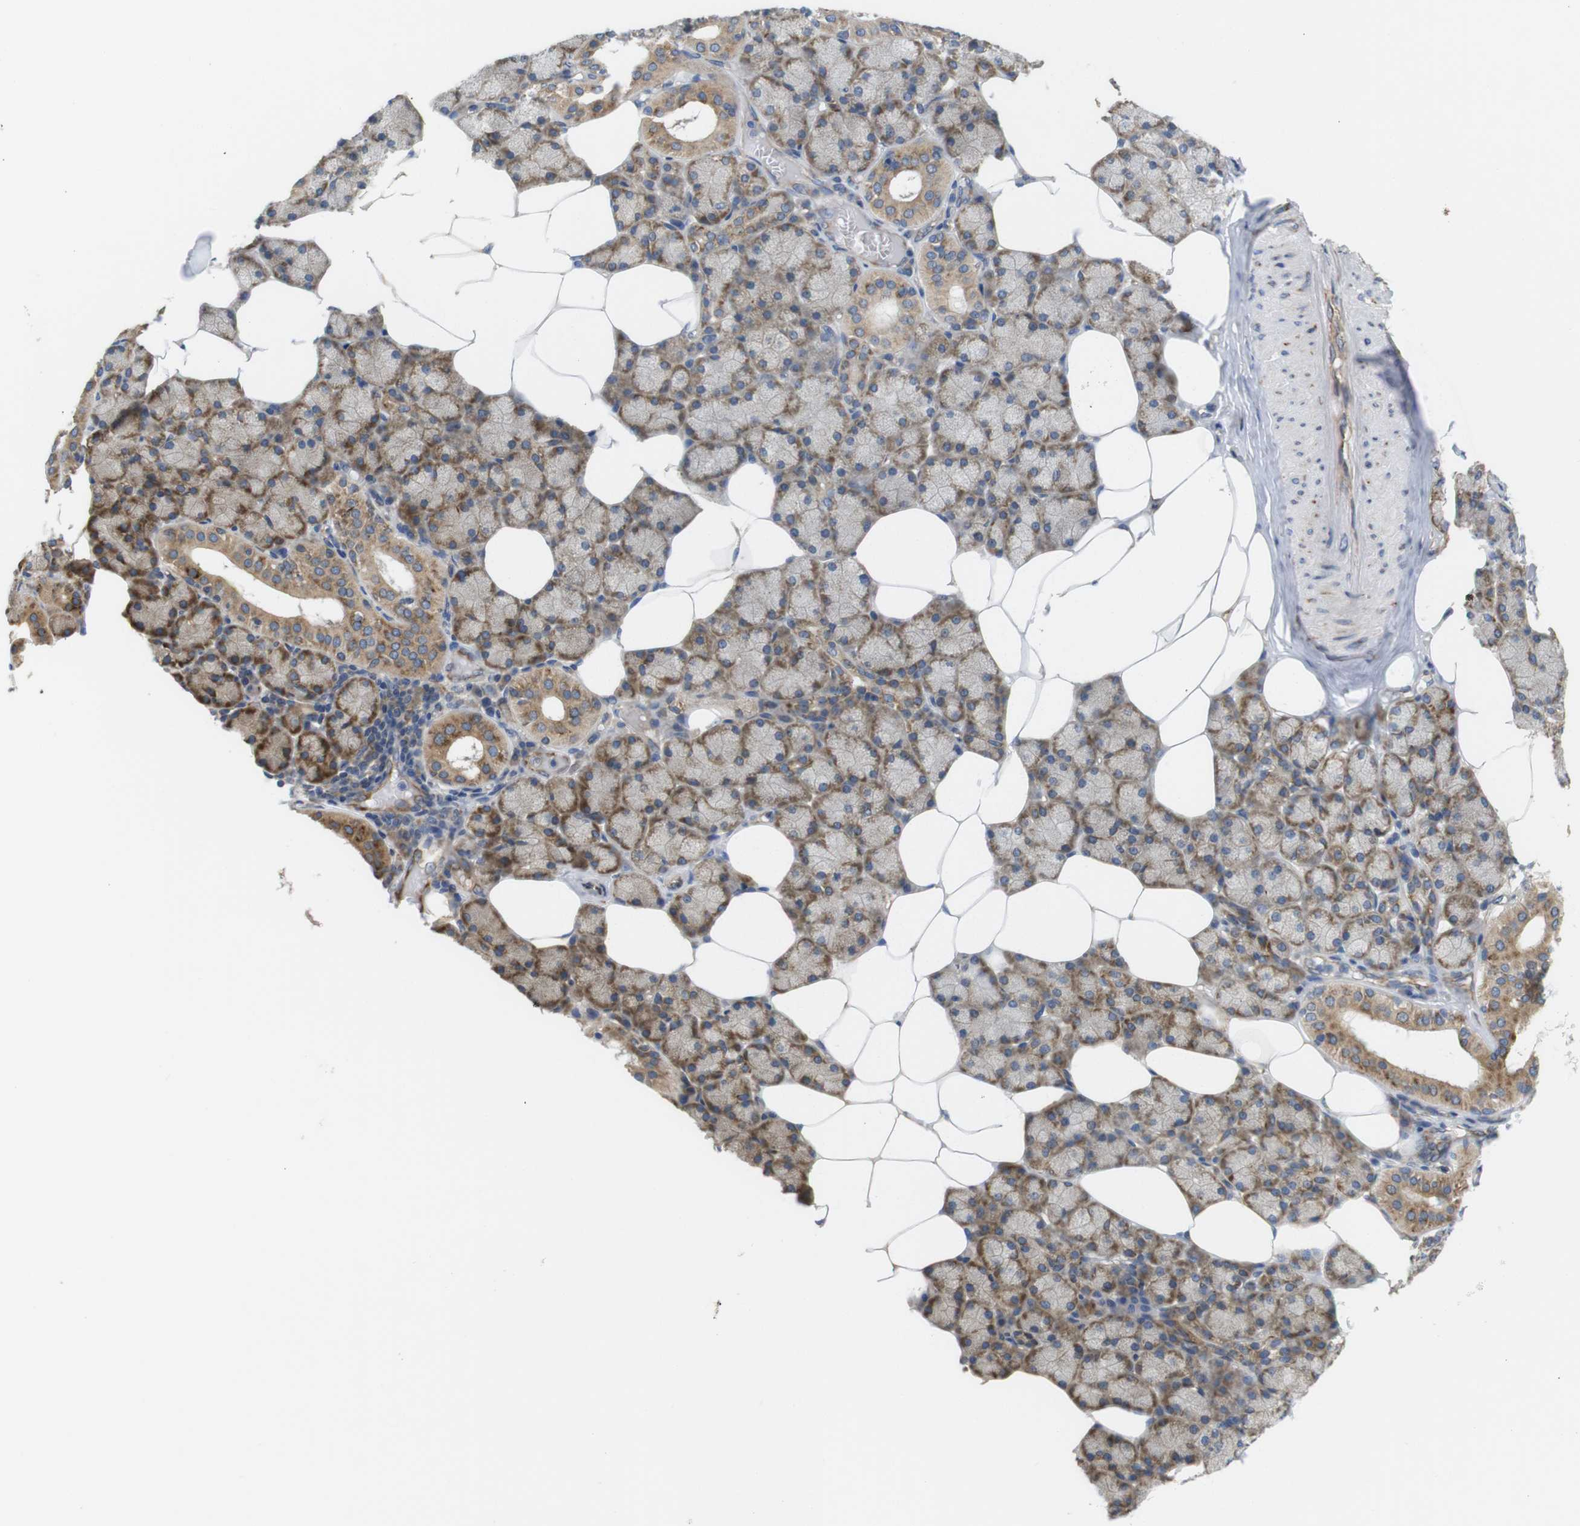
{"staining": {"intensity": "strong", "quantity": ">75%", "location": "cytoplasmic/membranous"}, "tissue": "salivary gland", "cell_type": "Glandular cells", "image_type": "normal", "snomed": [{"axis": "morphology", "description": "Normal tissue, NOS"}, {"axis": "topography", "description": "Salivary gland"}], "caption": "Brown immunohistochemical staining in benign human salivary gland shows strong cytoplasmic/membranous positivity in about >75% of glandular cells.", "gene": "PCNX2", "patient": {"sex": "male", "age": 62}}